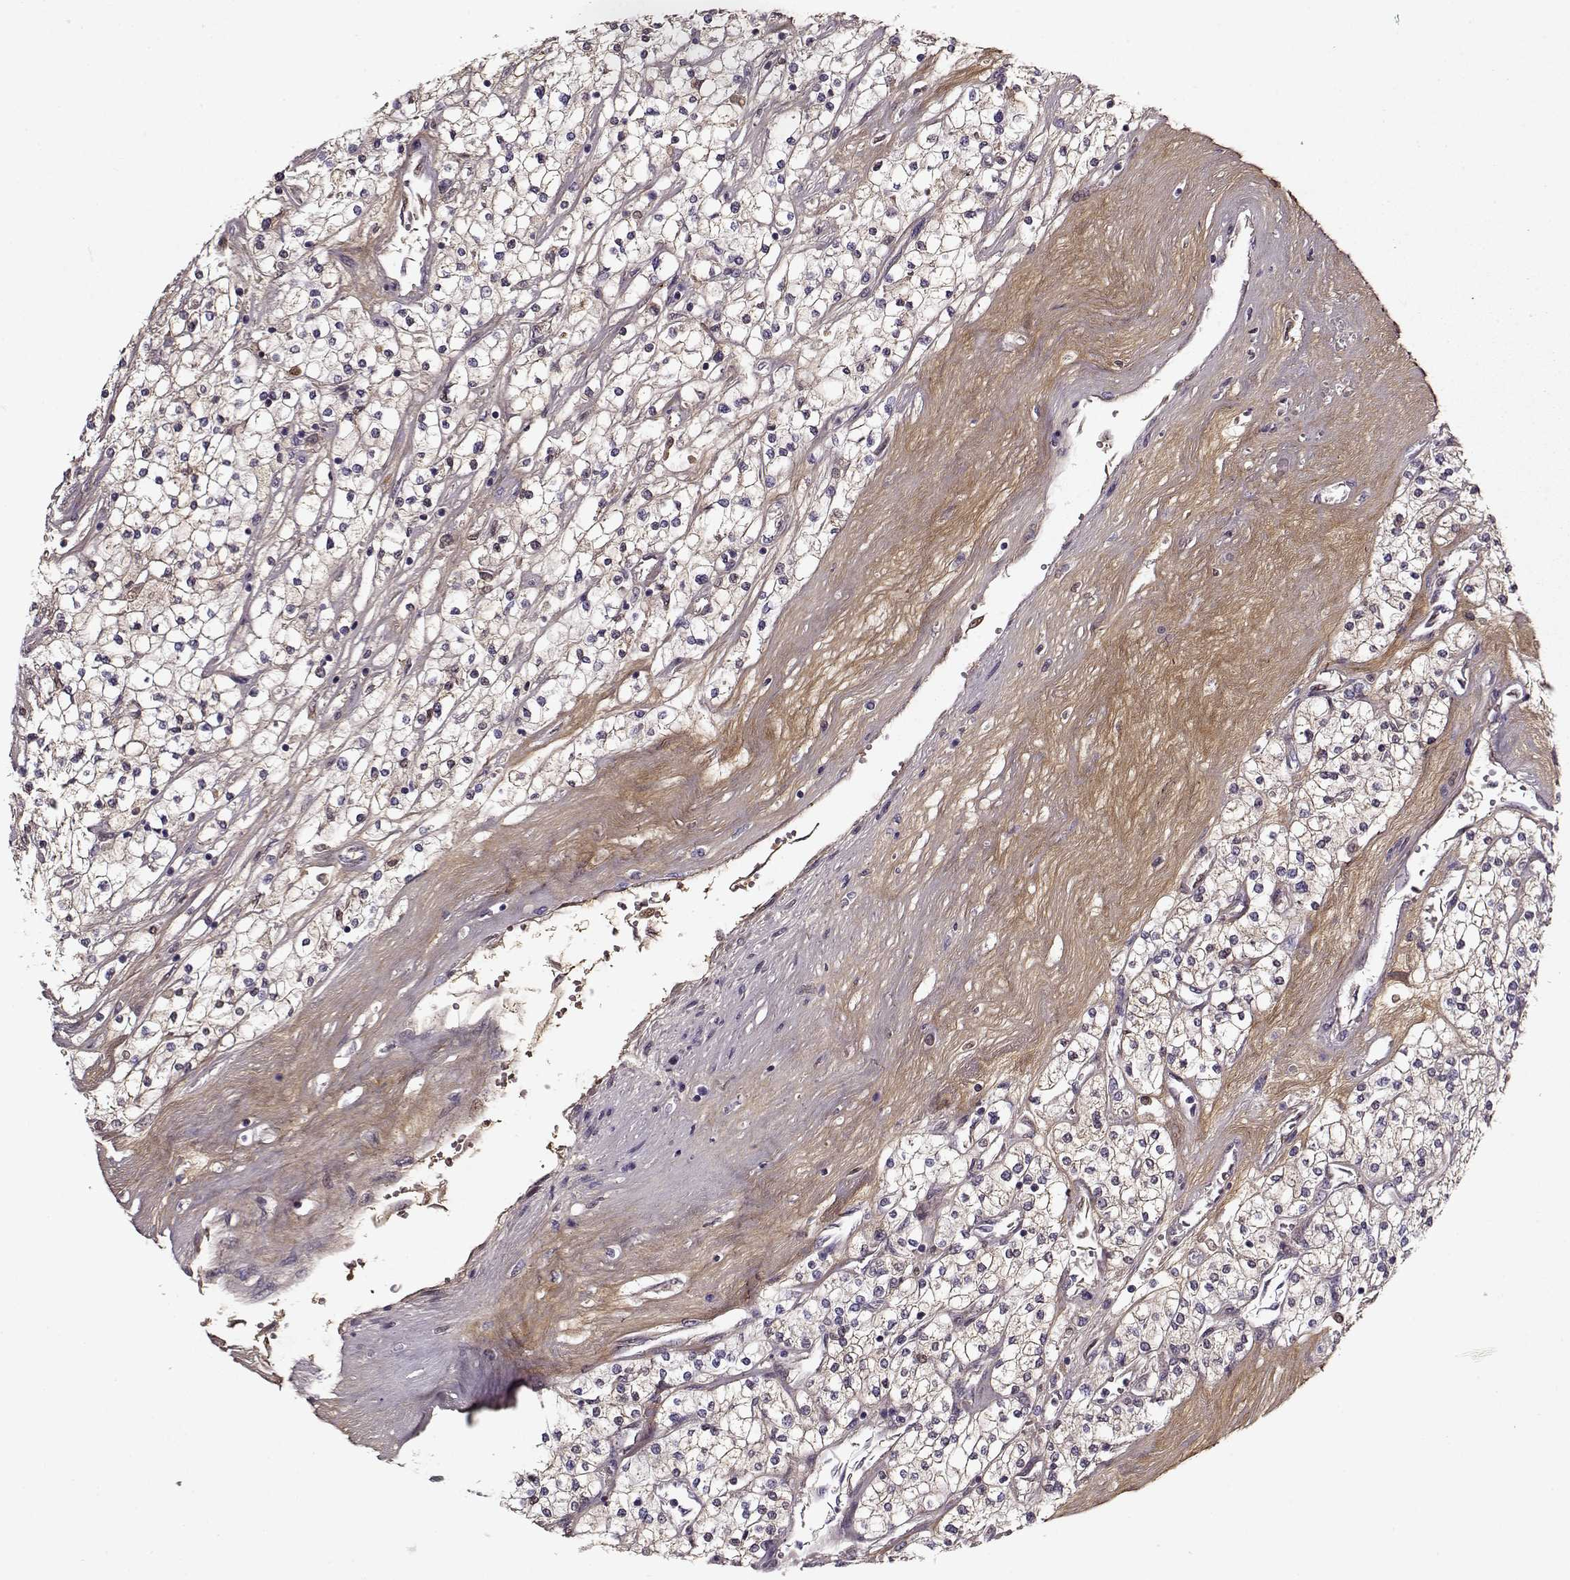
{"staining": {"intensity": "negative", "quantity": "none", "location": "none"}, "tissue": "renal cancer", "cell_type": "Tumor cells", "image_type": "cancer", "snomed": [{"axis": "morphology", "description": "Adenocarcinoma, NOS"}, {"axis": "topography", "description": "Kidney"}], "caption": "There is no significant positivity in tumor cells of renal cancer.", "gene": "LUM", "patient": {"sex": "male", "age": 80}}